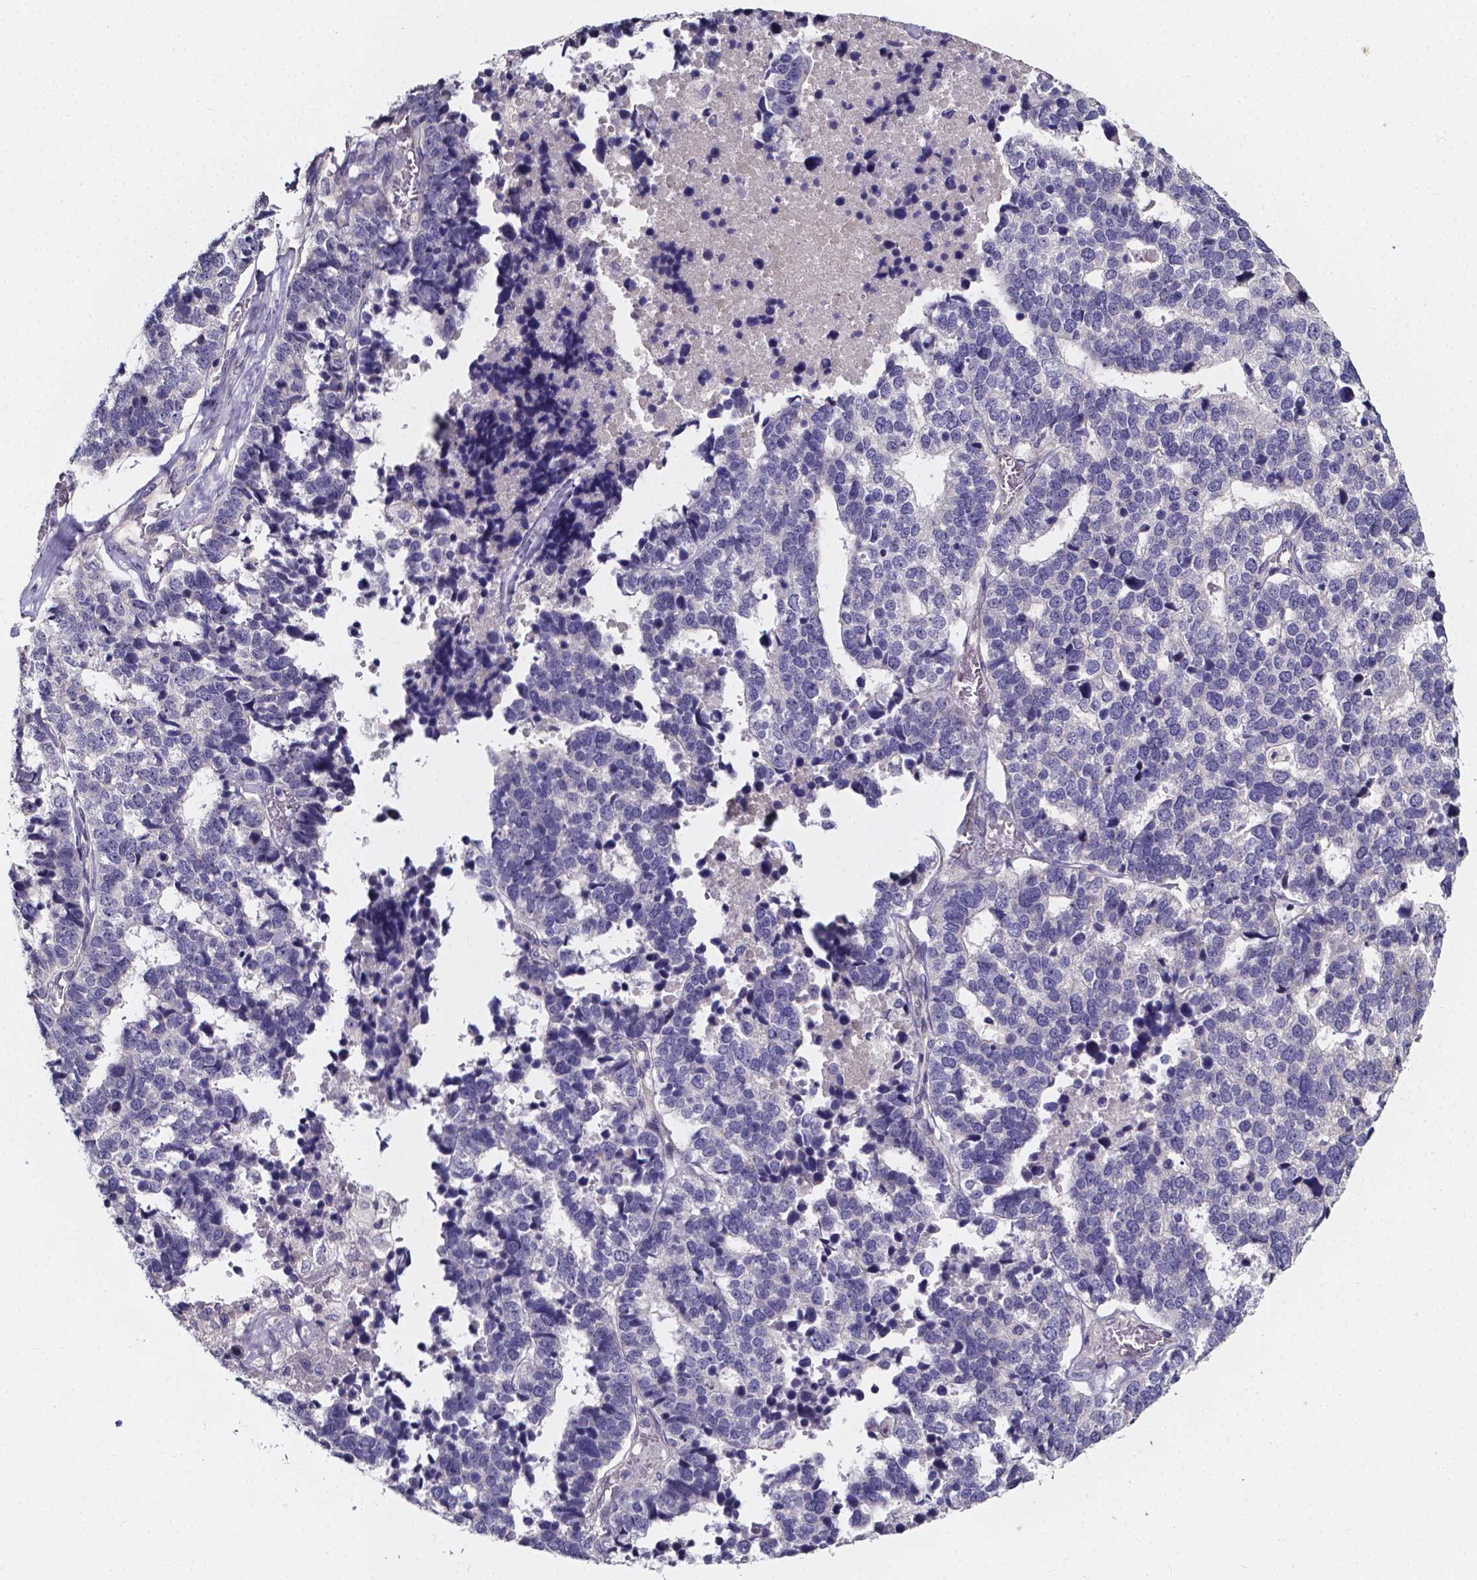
{"staining": {"intensity": "negative", "quantity": "none", "location": "none"}, "tissue": "stomach cancer", "cell_type": "Tumor cells", "image_type": "cancer", "snomed": [{"axis": "morphology", "description": "Adenocarcinoma, NOS"}, {"axis": "topography", "description": "Stomach"}], "caption": "The image reveals no significant expression in tumor cells of stomach cancer.", "gene": "THEMIS", "patient": {"sex": "male", "age": 69}}